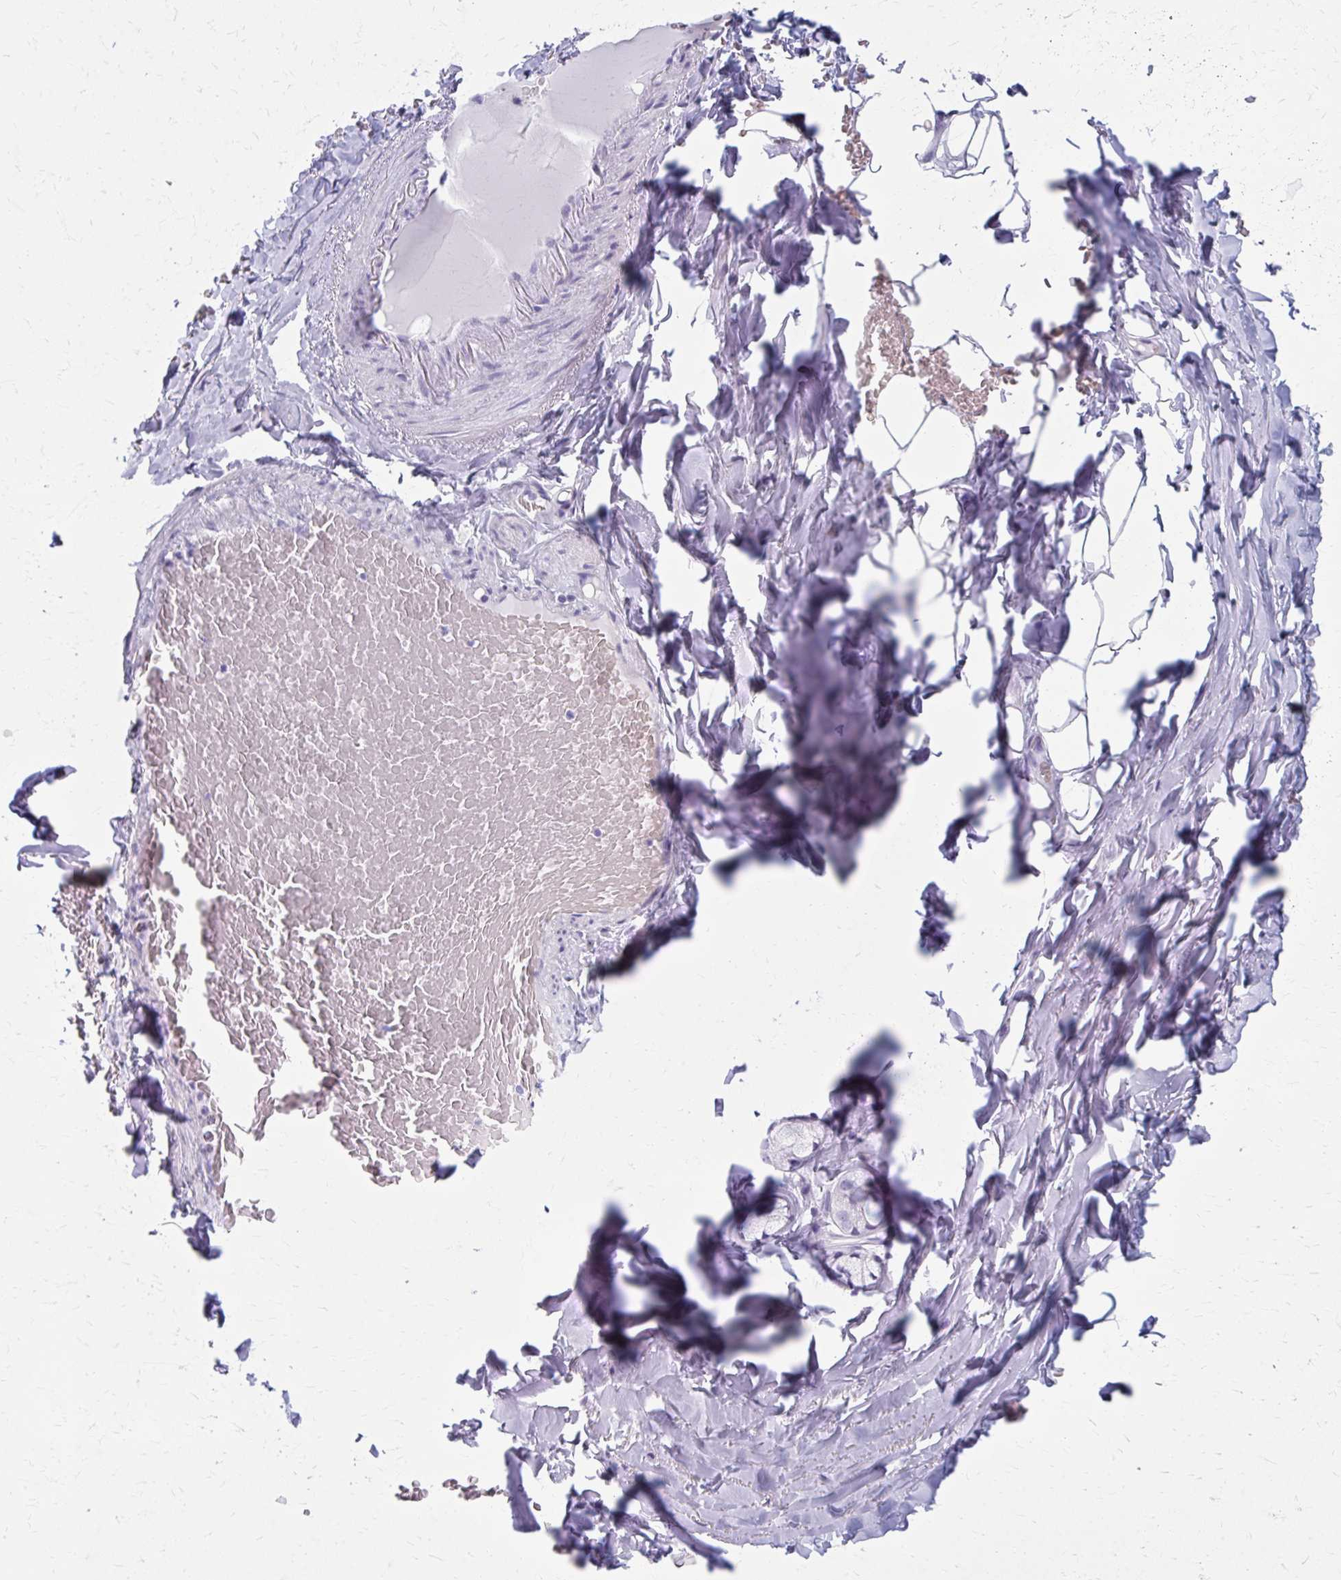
{"staining": {"intensity": "negative", "quantity": "none", "location": "none"}, "tissue": "adipose tissue", "cell_type": "Adipocytes", "image_type": "normal", "snomed": [{"axis": "morphology", "description": "Normal tissue, NOS"}, {"axis": "topography", "description": "Cartilage tissue"}, {"axis": "topography", "description": "Bronchus"}, {"axis": "topography", "description": "Peripheral nerve tissue"}], "caption": "IHC of benign adipose tissue shows no expression in adipocytes.", "gene": "MPLKIP", "patient": {"sex": "male", "age": 67}}